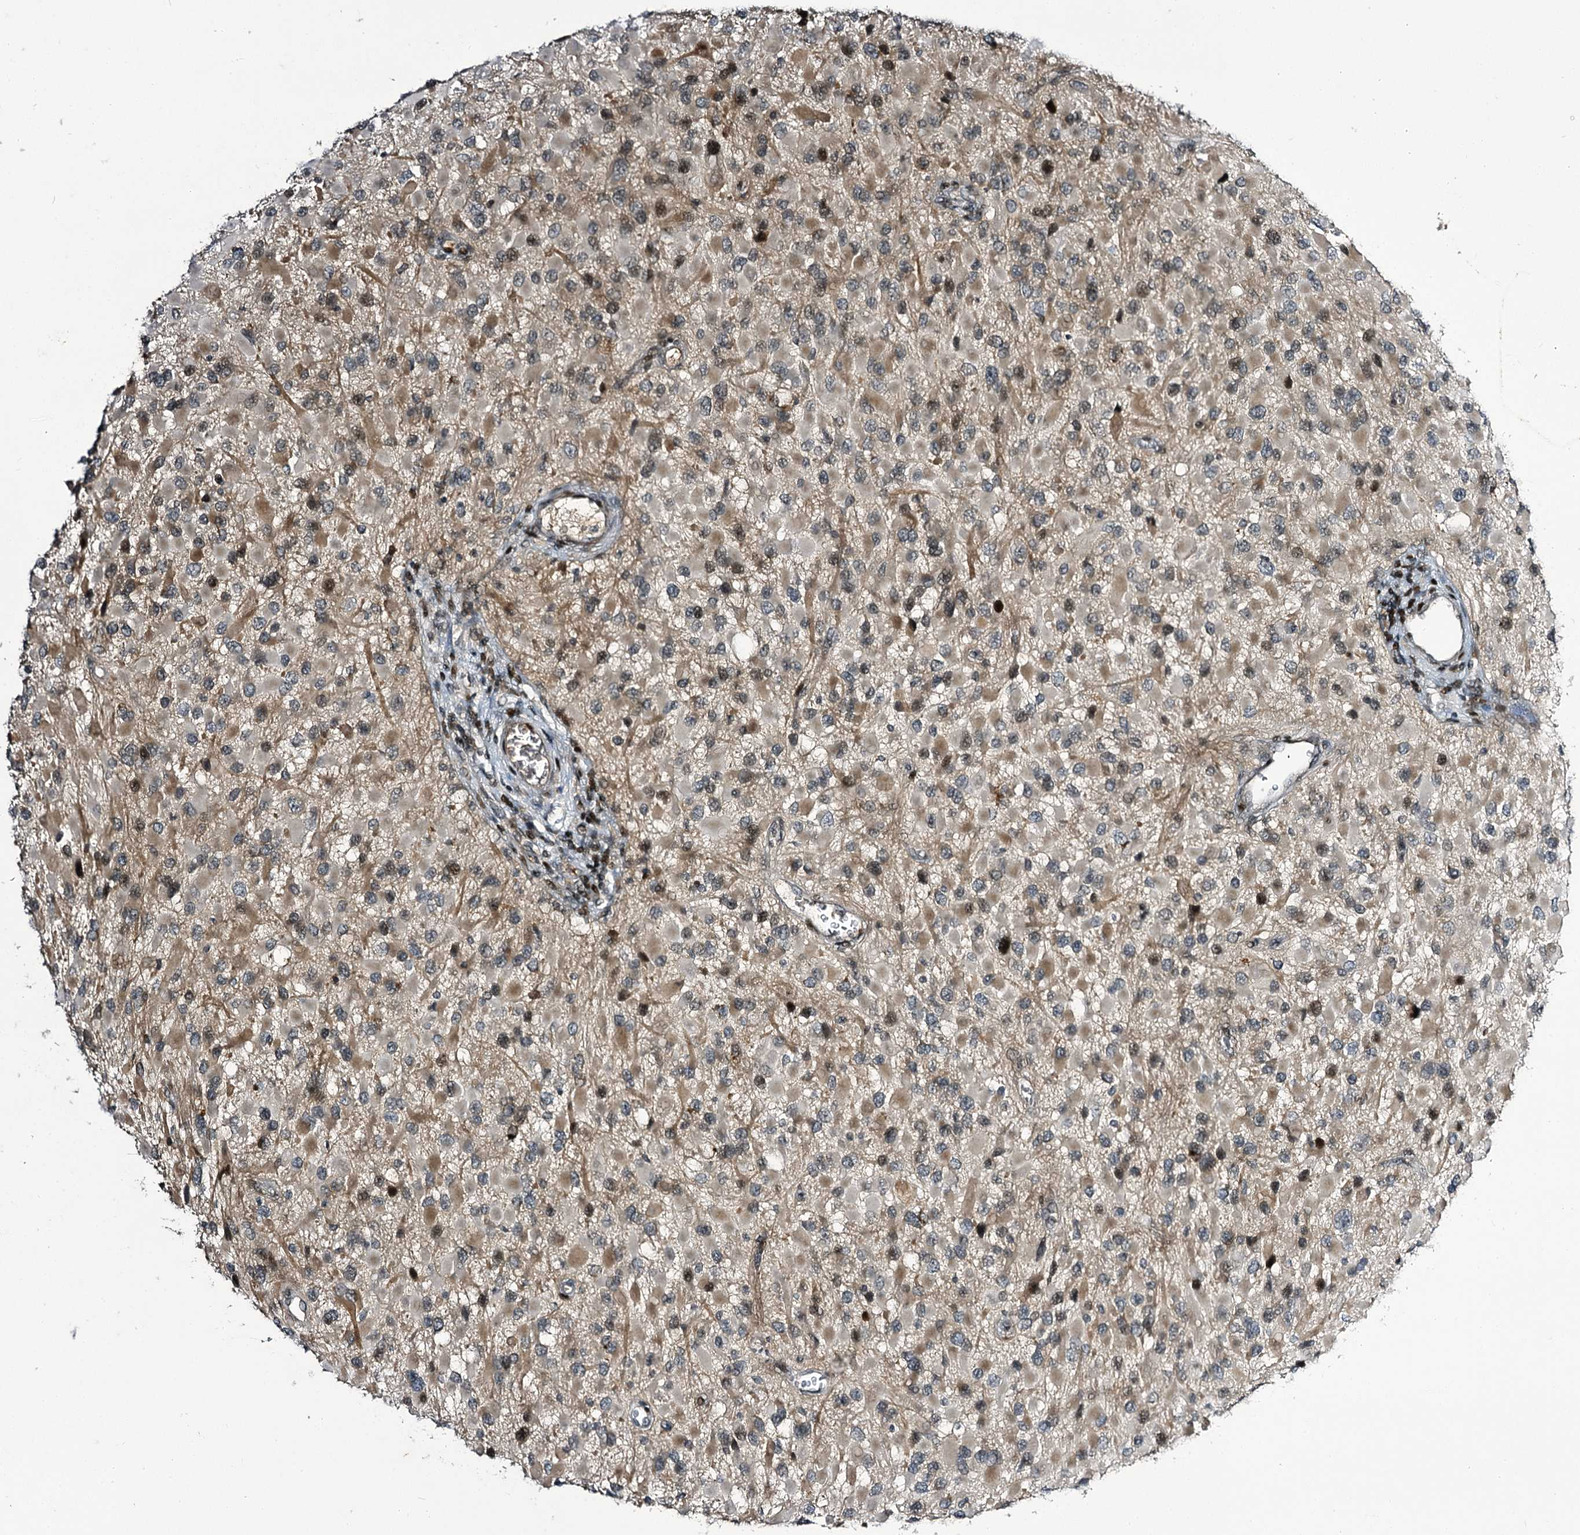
{"staining": {"intensity": "weak", "quantity": "25%-75%", "location": "cytoplasmic/membranous,nuclear"}, "tissue": "glioma", "cell_type": "Tumor cells", "image_type": "cancer", "snomed": [{"axis": "morphology", "description": "Glioma, malignant, High grade"}, {"axis": "topography", "description": "Brain"}], "caption": "Protein staining of glioma tissue displays weak cytoplasmic/membranous and nuclear expression in about 25%-75% of tumor cells.", "gene": "ITFG2", "patient": {"sex": "male", "age": 53}}